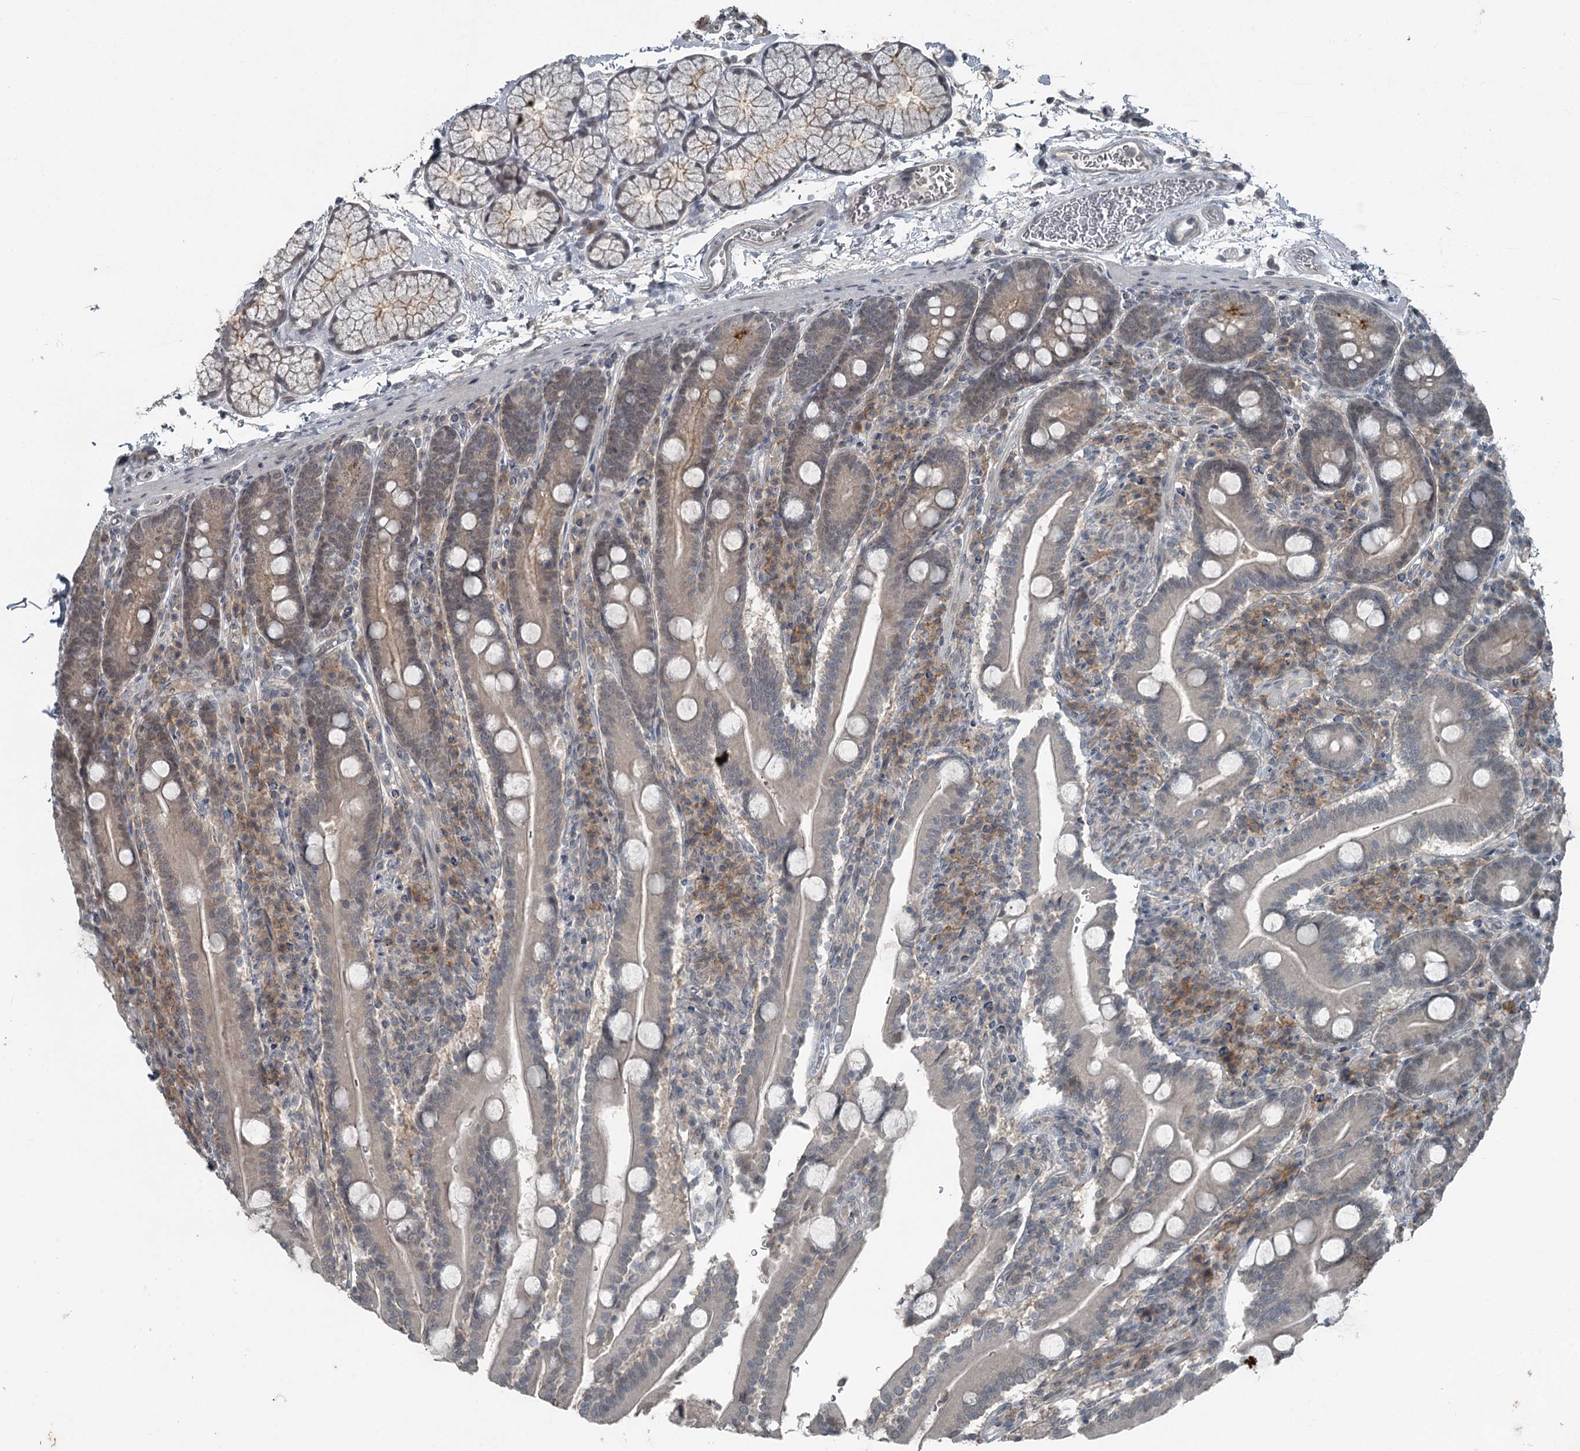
{"staining": {"intensity": "weak", "quantity": "<25%", "location": "cytoplasmic/membranous"}, "tissue": "duodenum", "cell_type": "Glandular cells", "image_type": "normal", "snomed": [{"axis": "morphology", "description": "Normal tissue, NOS"}, {"axis": "topography", "description": "Duodenum"}], "caption": "Micrograph shows no protein expression in glandular cells of normal duodenum.", "gene": "SLC39A8", "patient": {"sex": "male", "age": 35}}